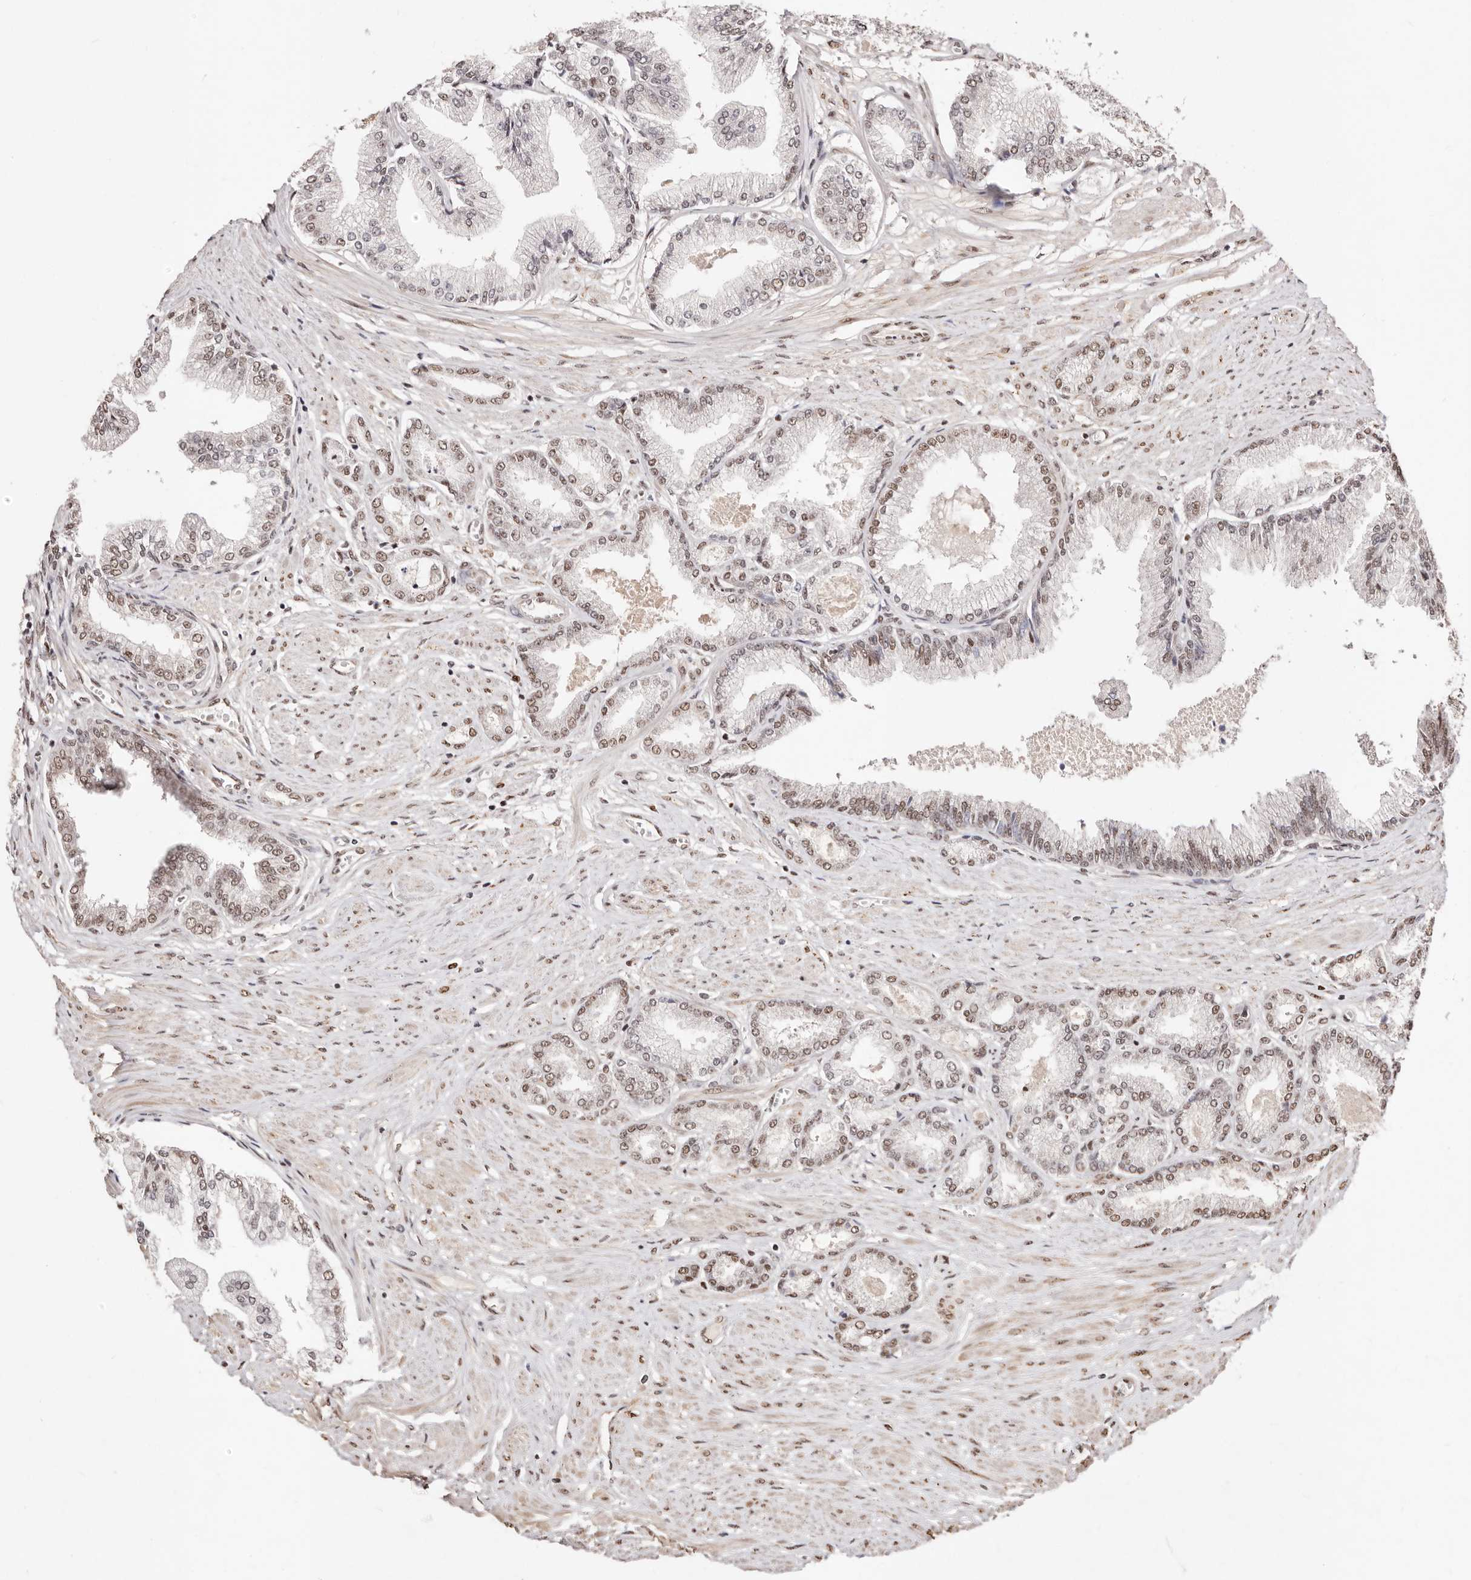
{"staining": {"intensity": "moderate", "quantity": ">75%", "location": "nuclear"}, "tissue": "prostate cancer", "cell_type": "Tumor cells", "image_type": "cancer", "snomed": [{"axis": "morphology", "description": "Adenocarcinoma, Low grade"}, {"axis": "topography", "description": "Prostate"}], "caption": "An image of prostate low-grade adenocarcinoma stained for a protein shows moderate nuclear brown staining in tumor cells.", "gene": "BICRAL", "patient": {"sex": "male", "age": 63}}